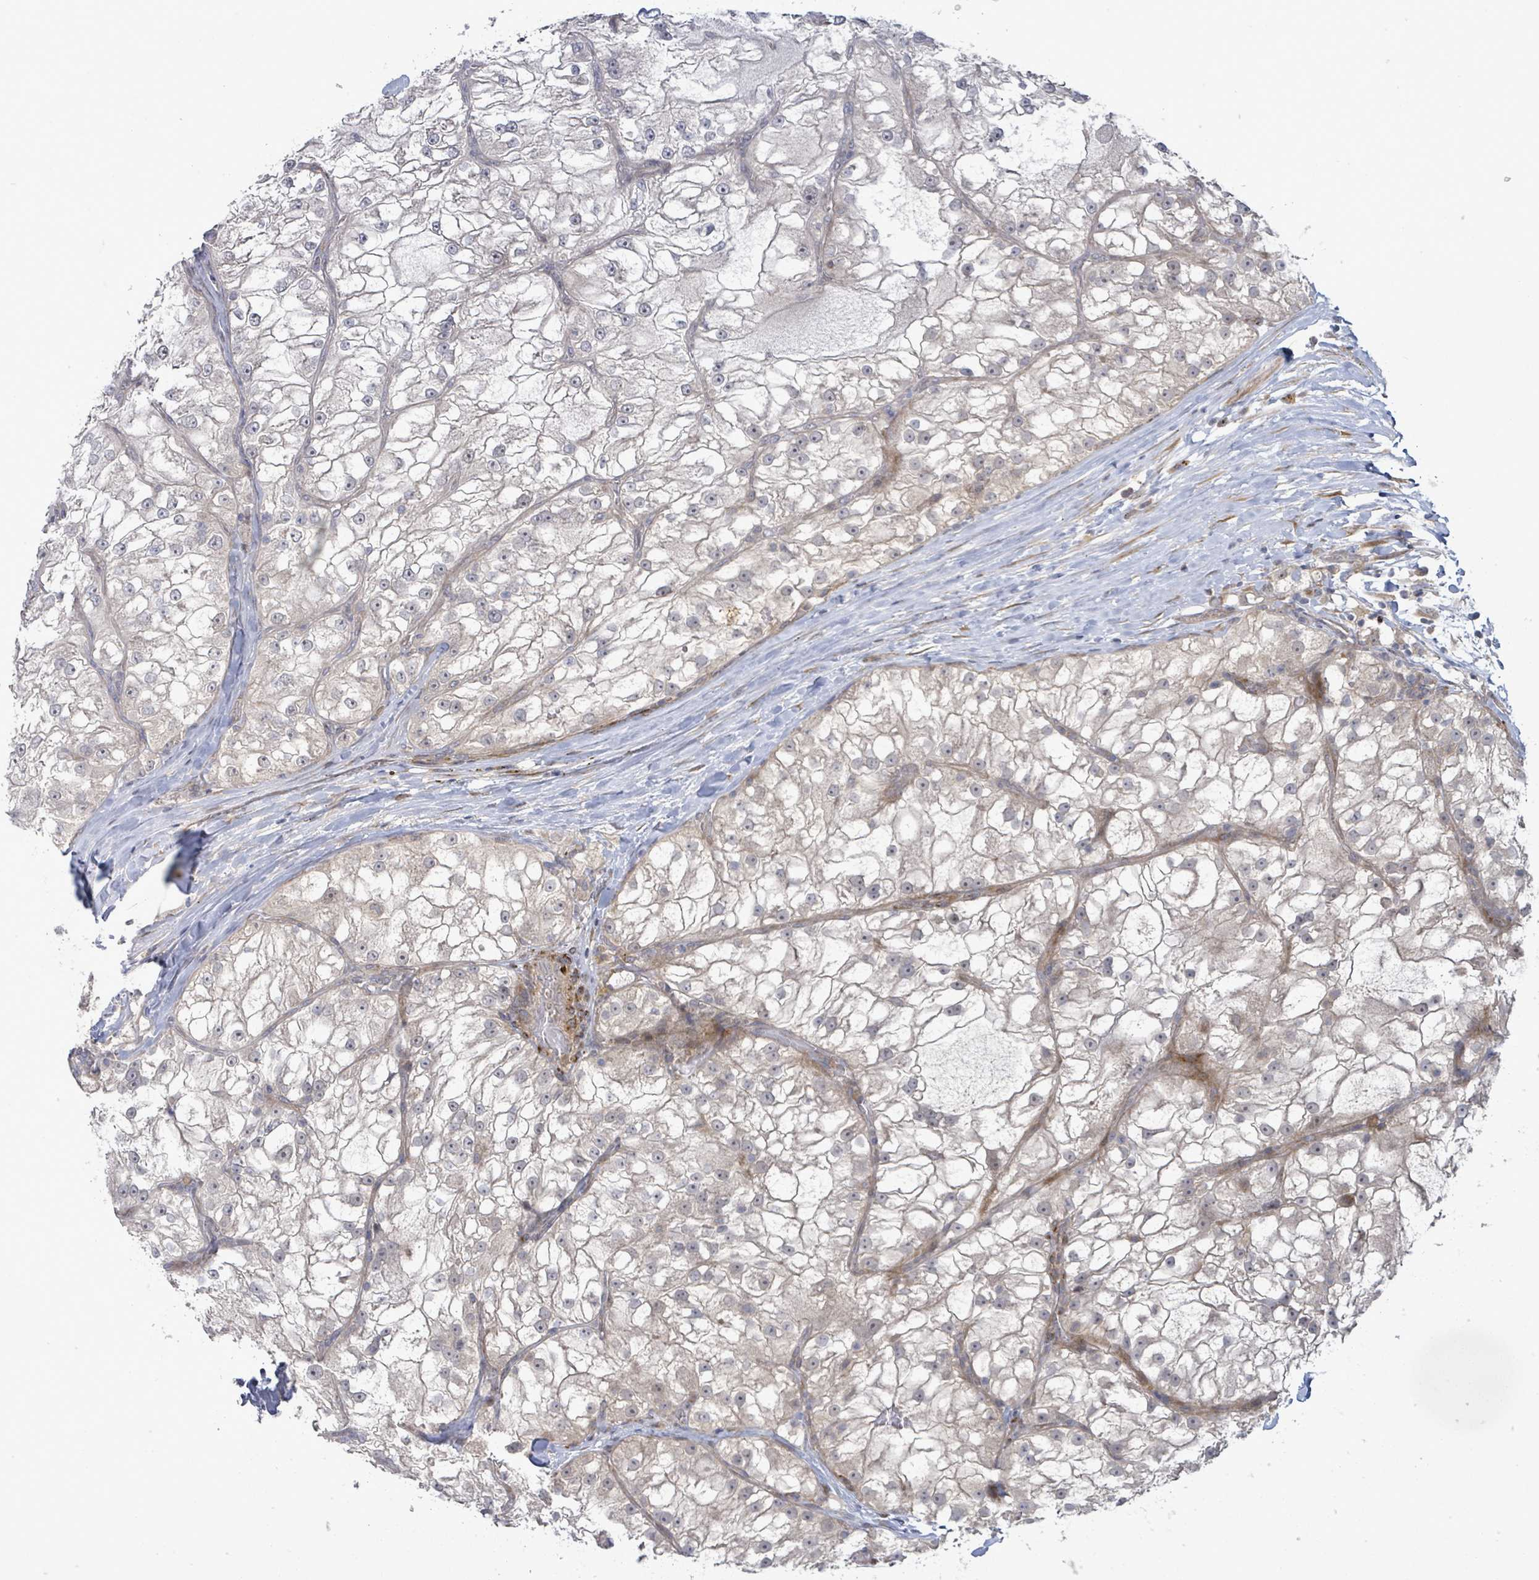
{"staining": {"intensity": "negative", "quantity": "none", "location": "none"}, "tissue": "renal cancer", "cell_type": "Tumor cells", "image_type": "cancer", "snomed": [{"axis": "morphology", "description": "Adenocarcinoma, NOS"}, {"axis": "topography", "description": "Kidney"}], "caption": "Tumor cells are negative for protein expression in human renal cancer (adenocarcinoma). Nuclei are stained in blue.", "gene": "SLIT3", "patient": {"sex": "female", "age": 72}}